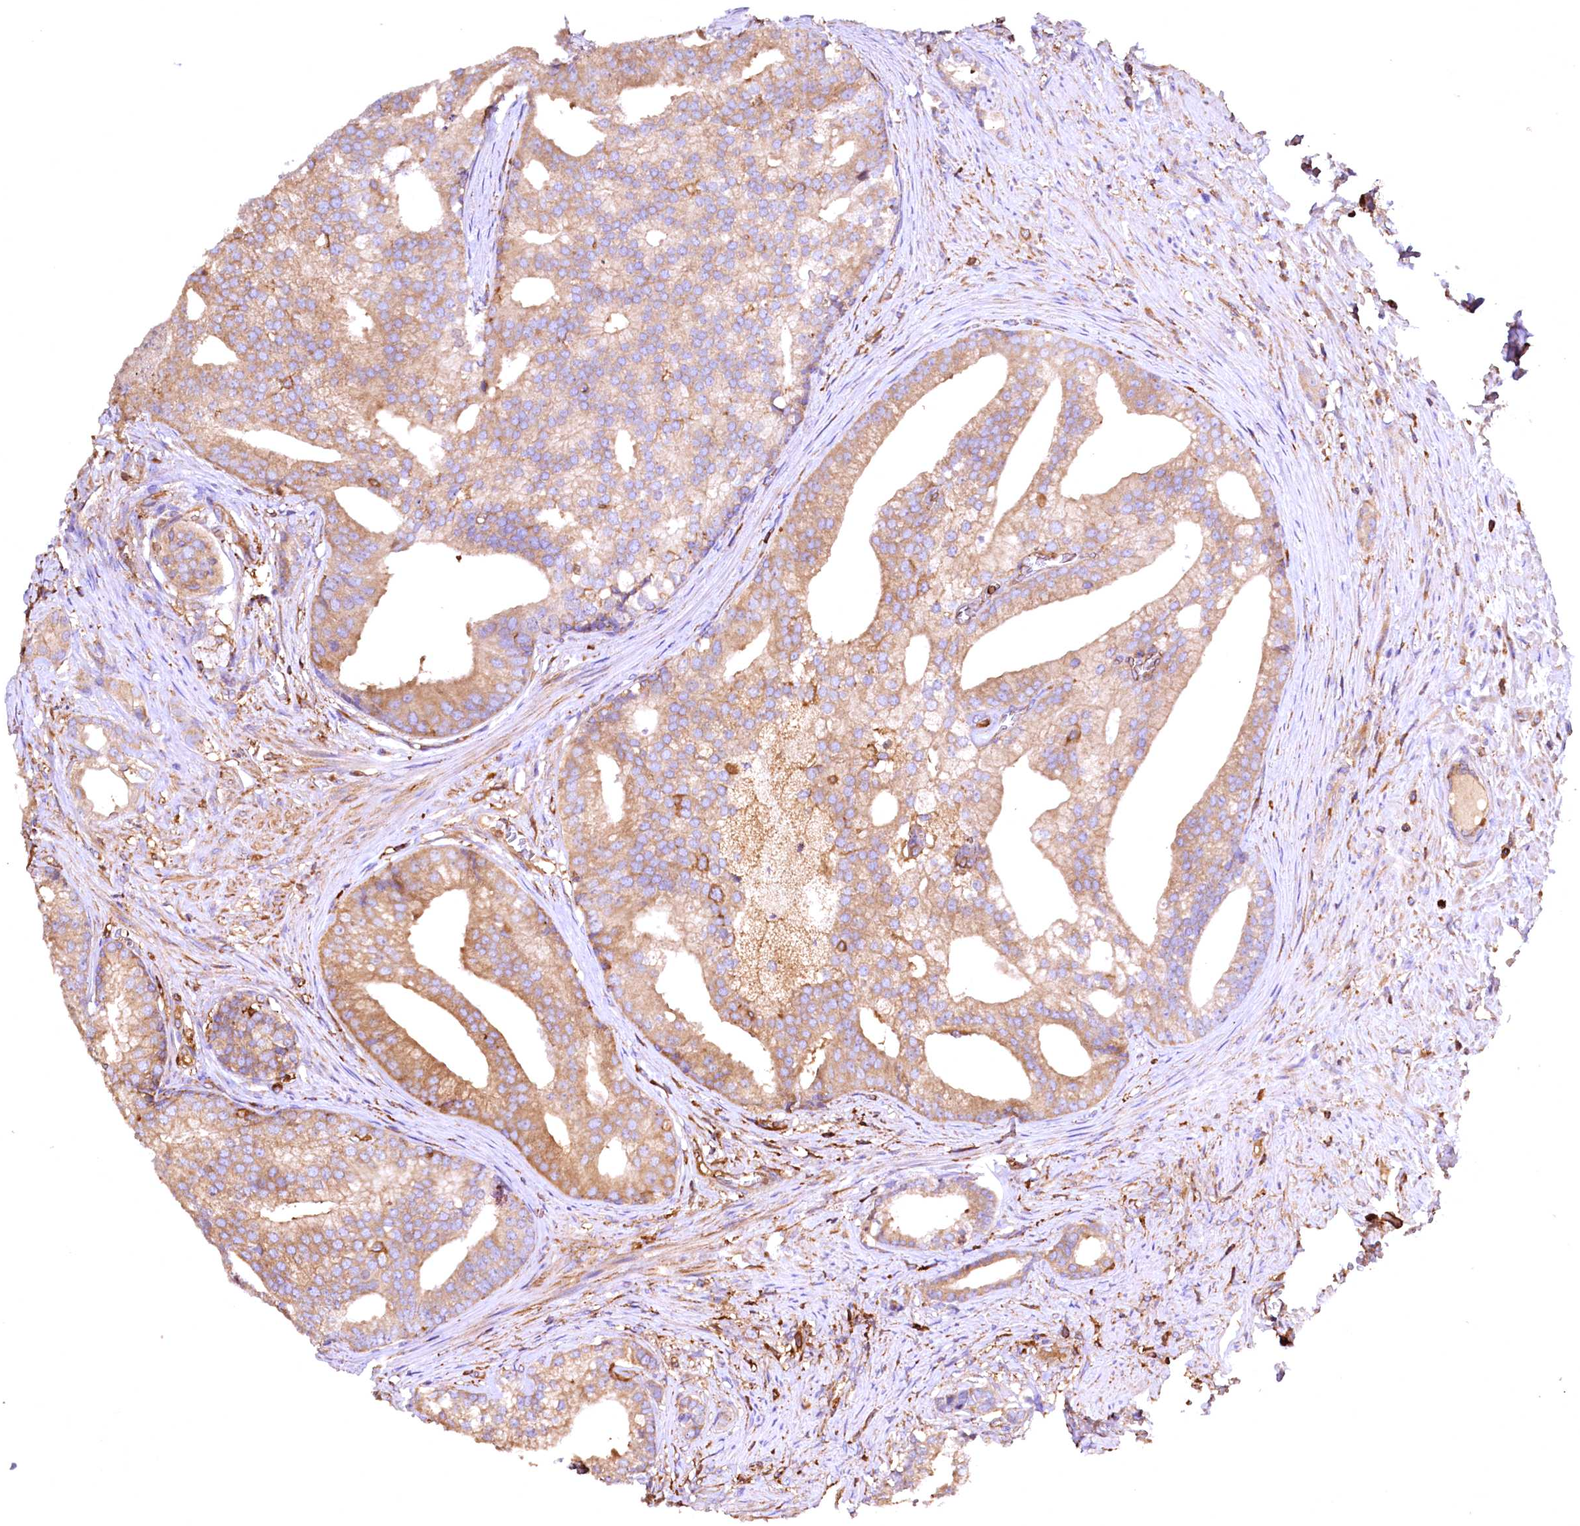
{"staining": {"intensity": "moderate", "quantity": "25%-75%", "location": "cytoplasmic/membranous"}, "tissue": "prostate cancer", "cell_type": "Tumor cells", "image_type": "cancer", "snomed": [{"axis": "morphology", "description": "Adenocarcinoma, Low grade"}, {"axis": "topography", "description": "Prostate"}], "caption": "The immunohistochemical stain highlights moderate cytoplasmic/membranous positivity in tumor cells of adenocarcinoma (low-grade) (prostate) tissue.", "gene": "RARS2", "patient": {"sex": "male", "age": 71}}